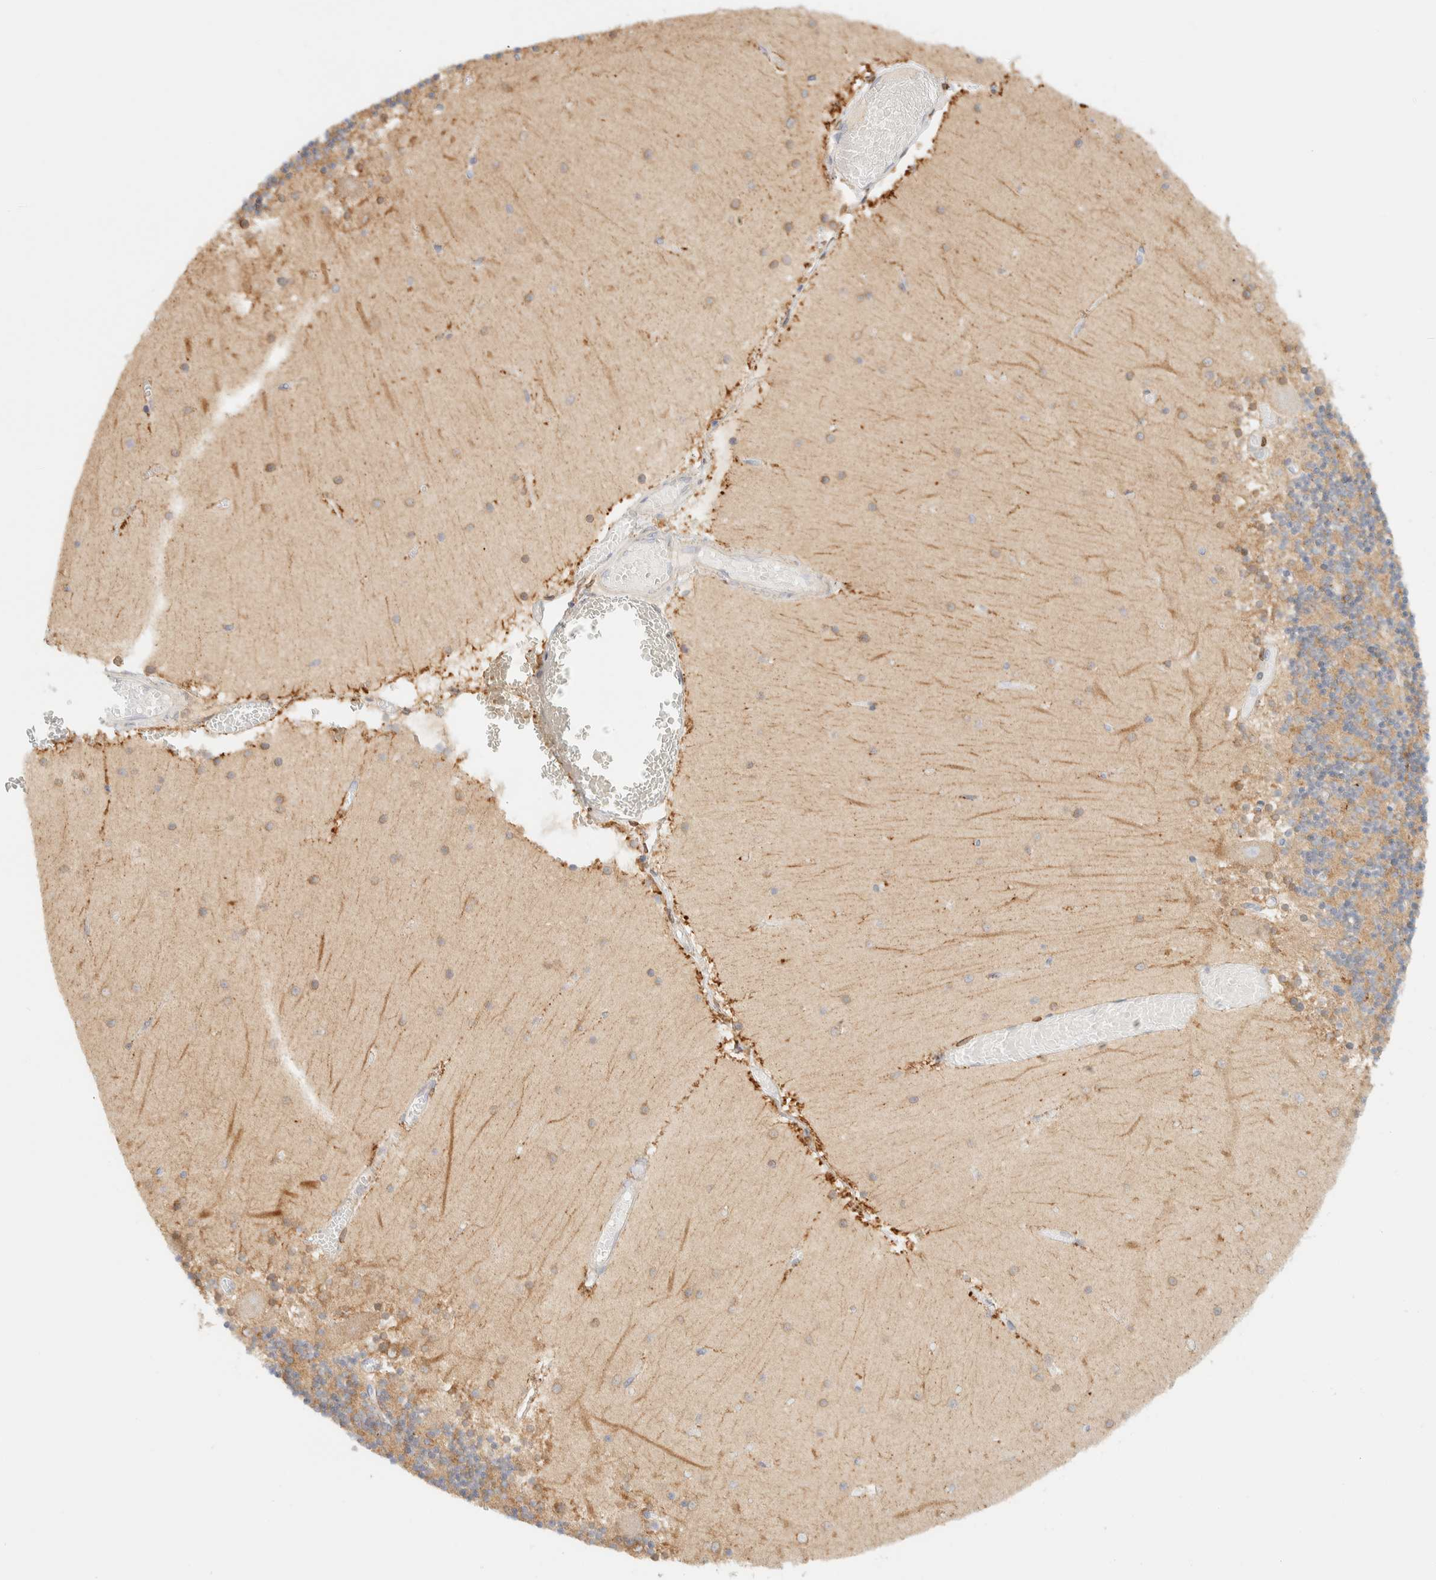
{"staining": {"intensity": "moderate", "quantity": ">75%", "location": "cytoplasmic/membranous"}, "tissue": "cerebellum", "cell_type": "Cells in granular layer", "image_type": "normal", "snomed": [{"axis": "morphology", "description": "Normal tissue, NOS"}, {"axis": "topography", "description": "Cerebellum"}], "caption": "A brown stain labels moderate cytoplasmic/membranous positivity of a protein in cells in granular layer of unremarkable human cerebellum. The staining is performed using DAB brown chromogen to label protein expression. The nuclei are counter-stained blue using hematoxylin.", "gene": "NT5C", "patient": {"sex": "female", "age": 28}}